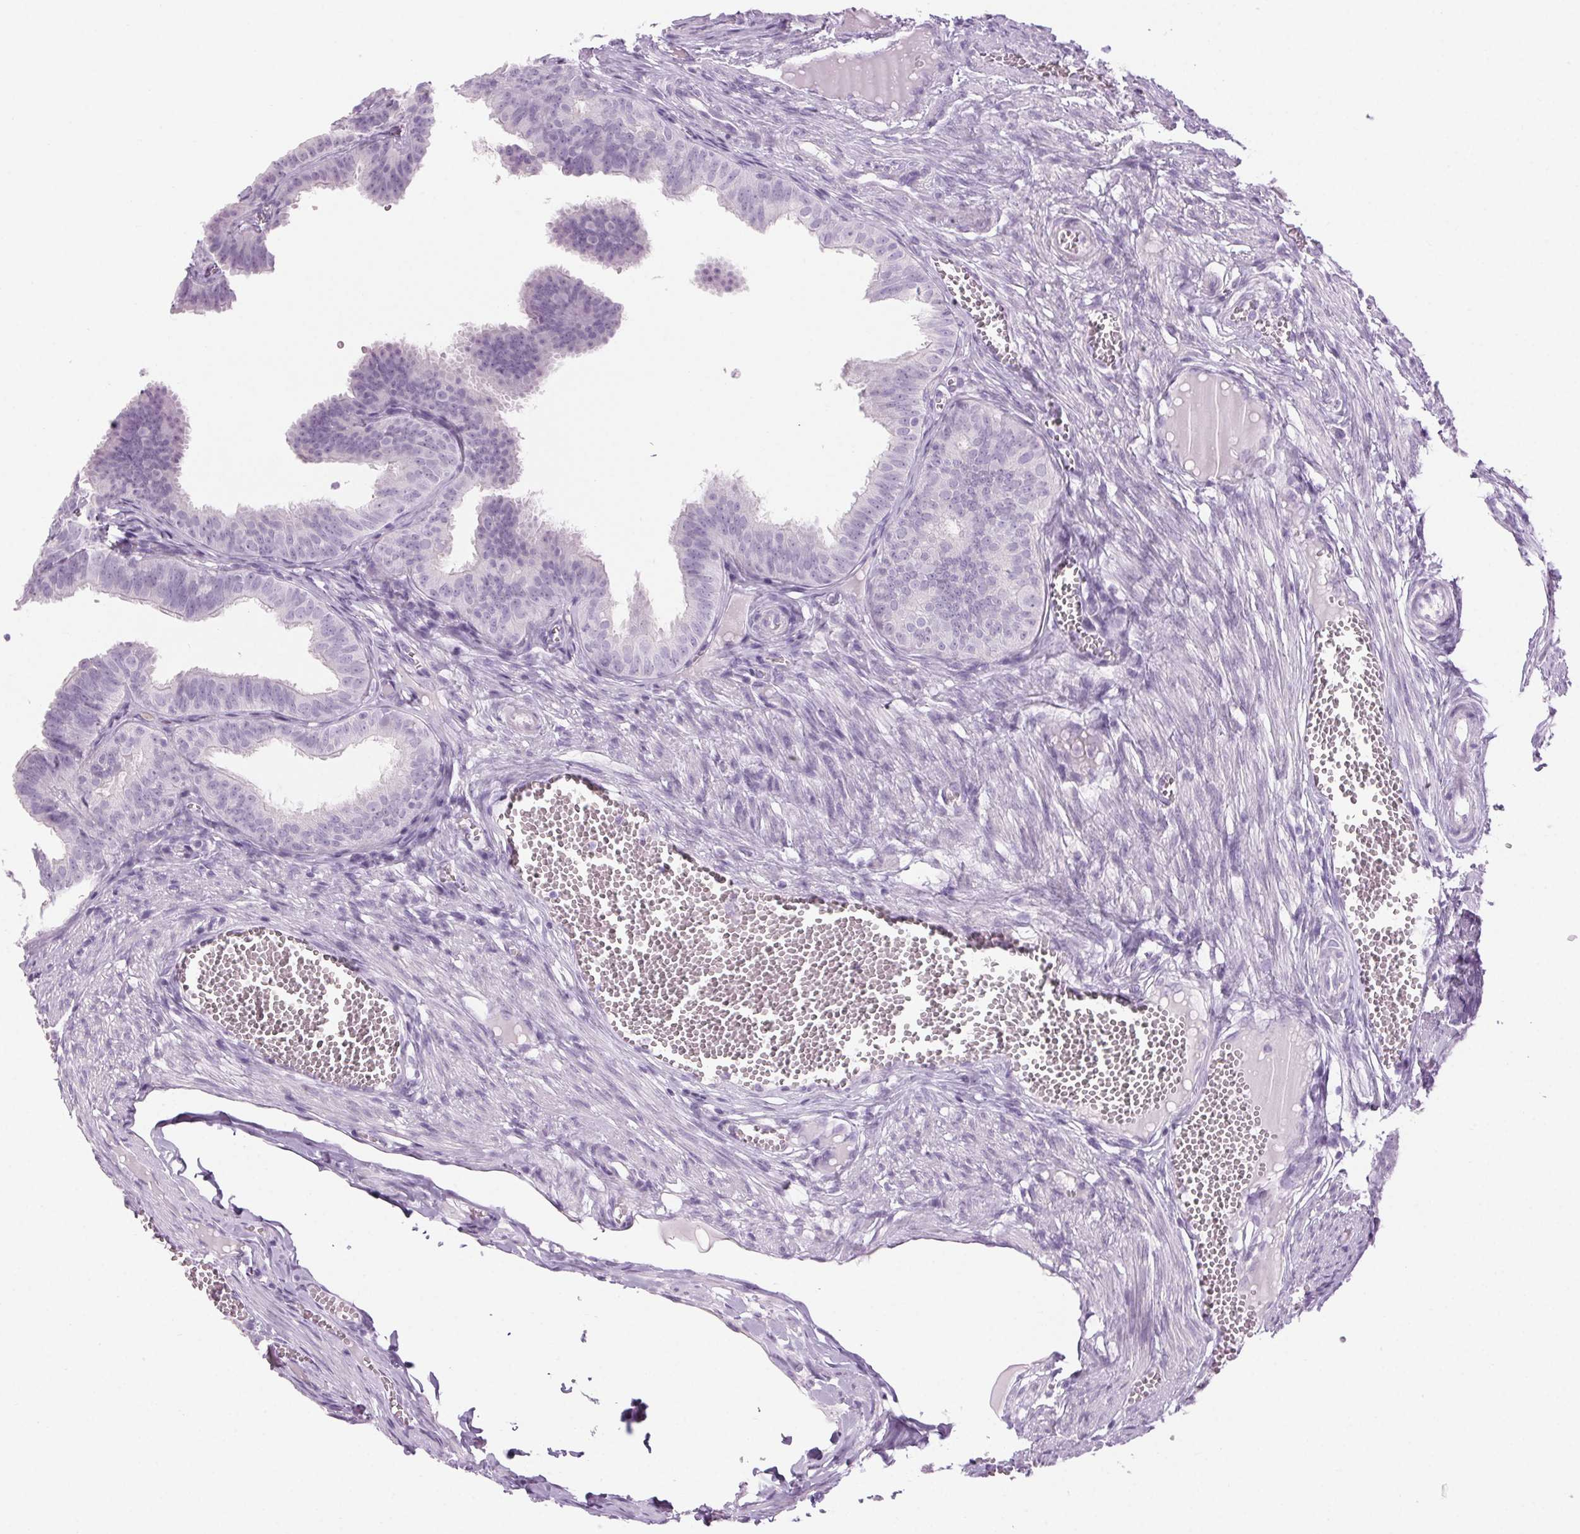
{"staining": {"intensity": "negative", "quantity": "none", "location": "none"}, "tissue": "fallopian tube", "cell_type": "Glandular cells", "image_type": "normal", "snomed": [{"axis": "morphology", "description": "Normal tissue, NOS"}, {"axis": "topography", "description": "Fallopian tube"}], "caption": "Immunohistochemical staining of normal fallopian tube shows no significant staining in glandular cells.", "gene": "LRP2", "patient": {"sex": "female", "age": 25}}